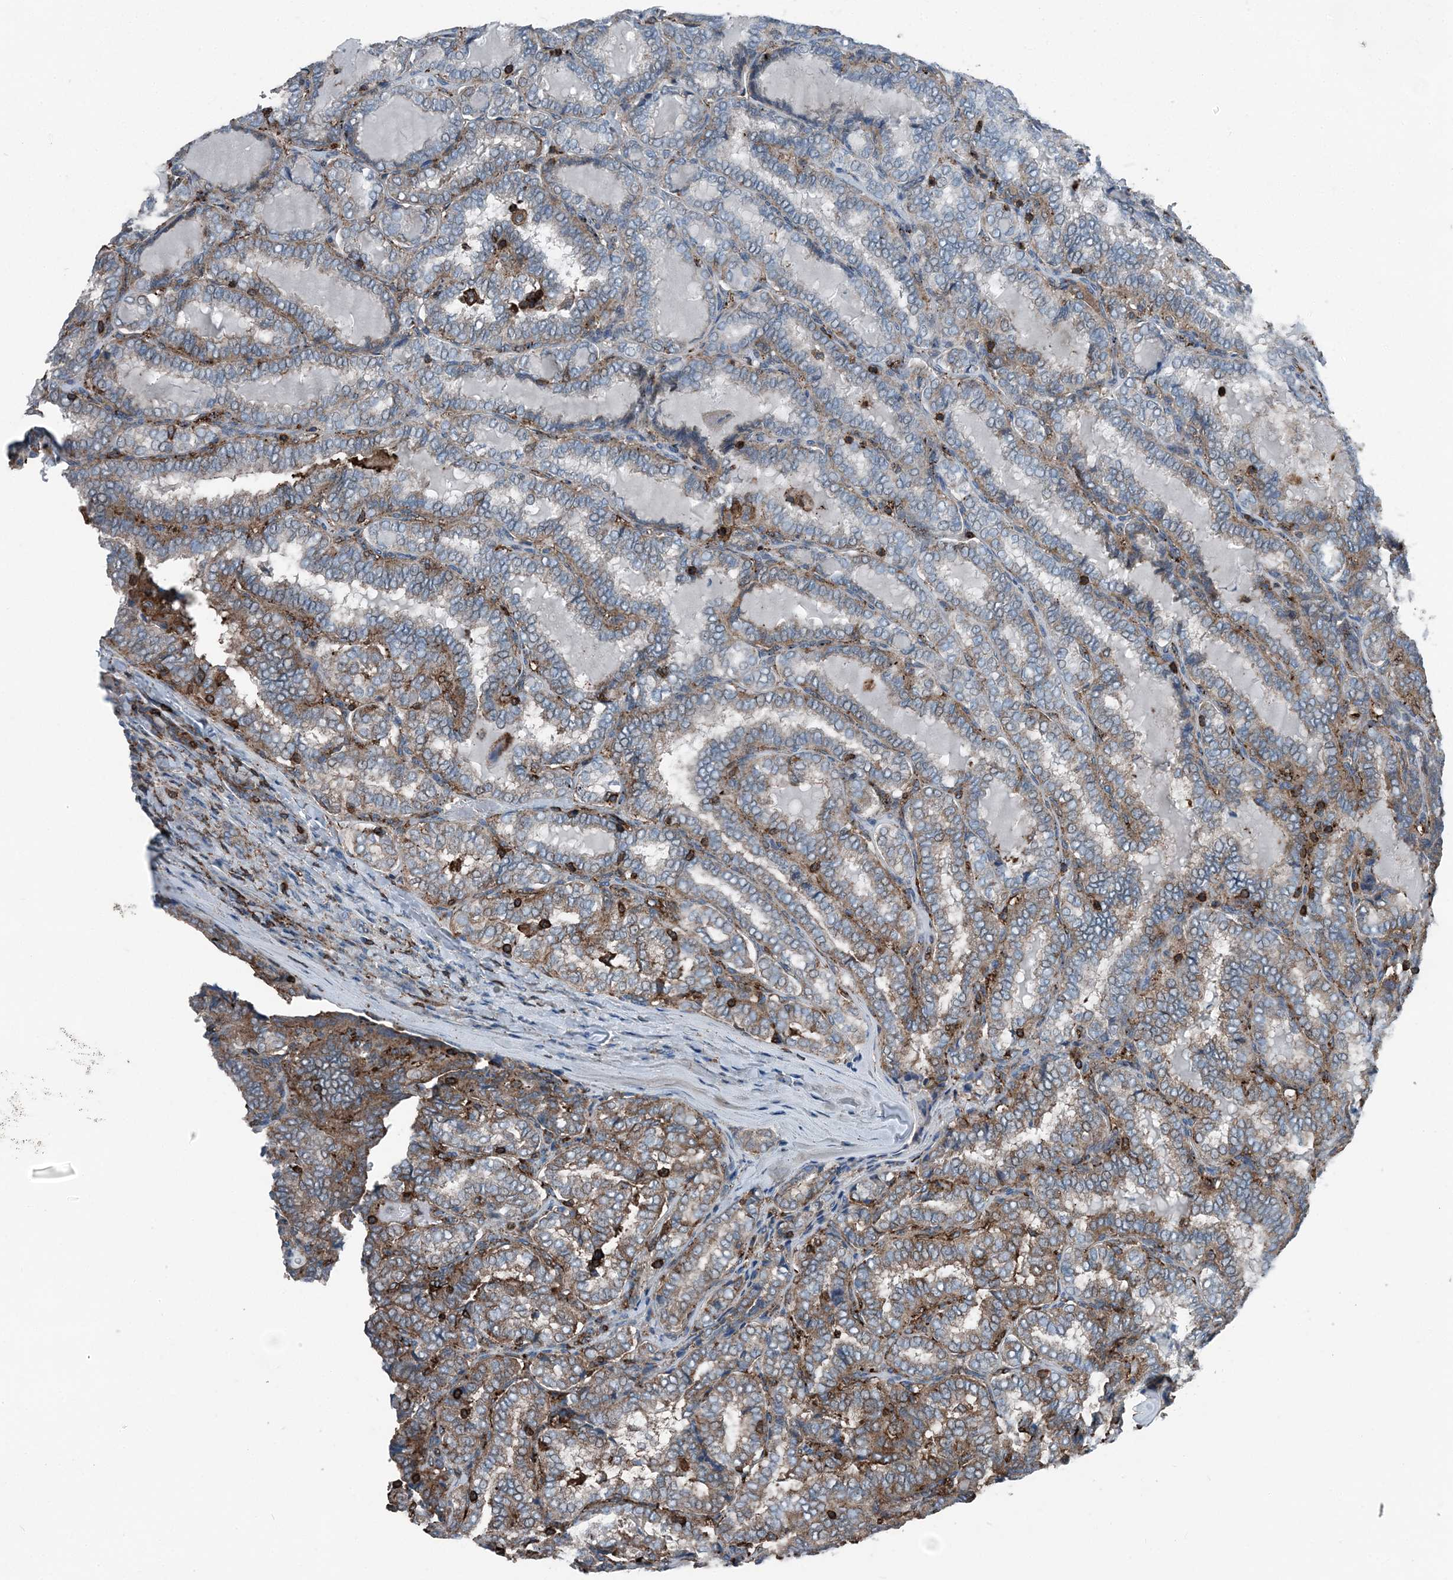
{"staining": {"intensity": "moderate", "quantity": "<25%", "location": "cytoplasmic/membranous"}, "tissue": "thyroid cancer", "cell_type": "Tumor cells", "image_type": "cancer", "snomed": [{"axis": "morphology", "description": "Normal tissue, NOS"}, {"axis": "morphology", "description": "Papillary adenocarcinoma, NOS"}, {"axis": "topography", "description": "Thyroid gland"}], "caption": "A low amount of moderate cytoplasmic/membranous staining is identified in about <25% of tumor cells in thyroid papillary adenocarcinoma tissue. (Stains: DAB in brown, nuclei in blue, Microscopy: brightfield microscopy at high magnification).", "gene": "CFL1", "patient": {"sex": "female", "age": 30}}